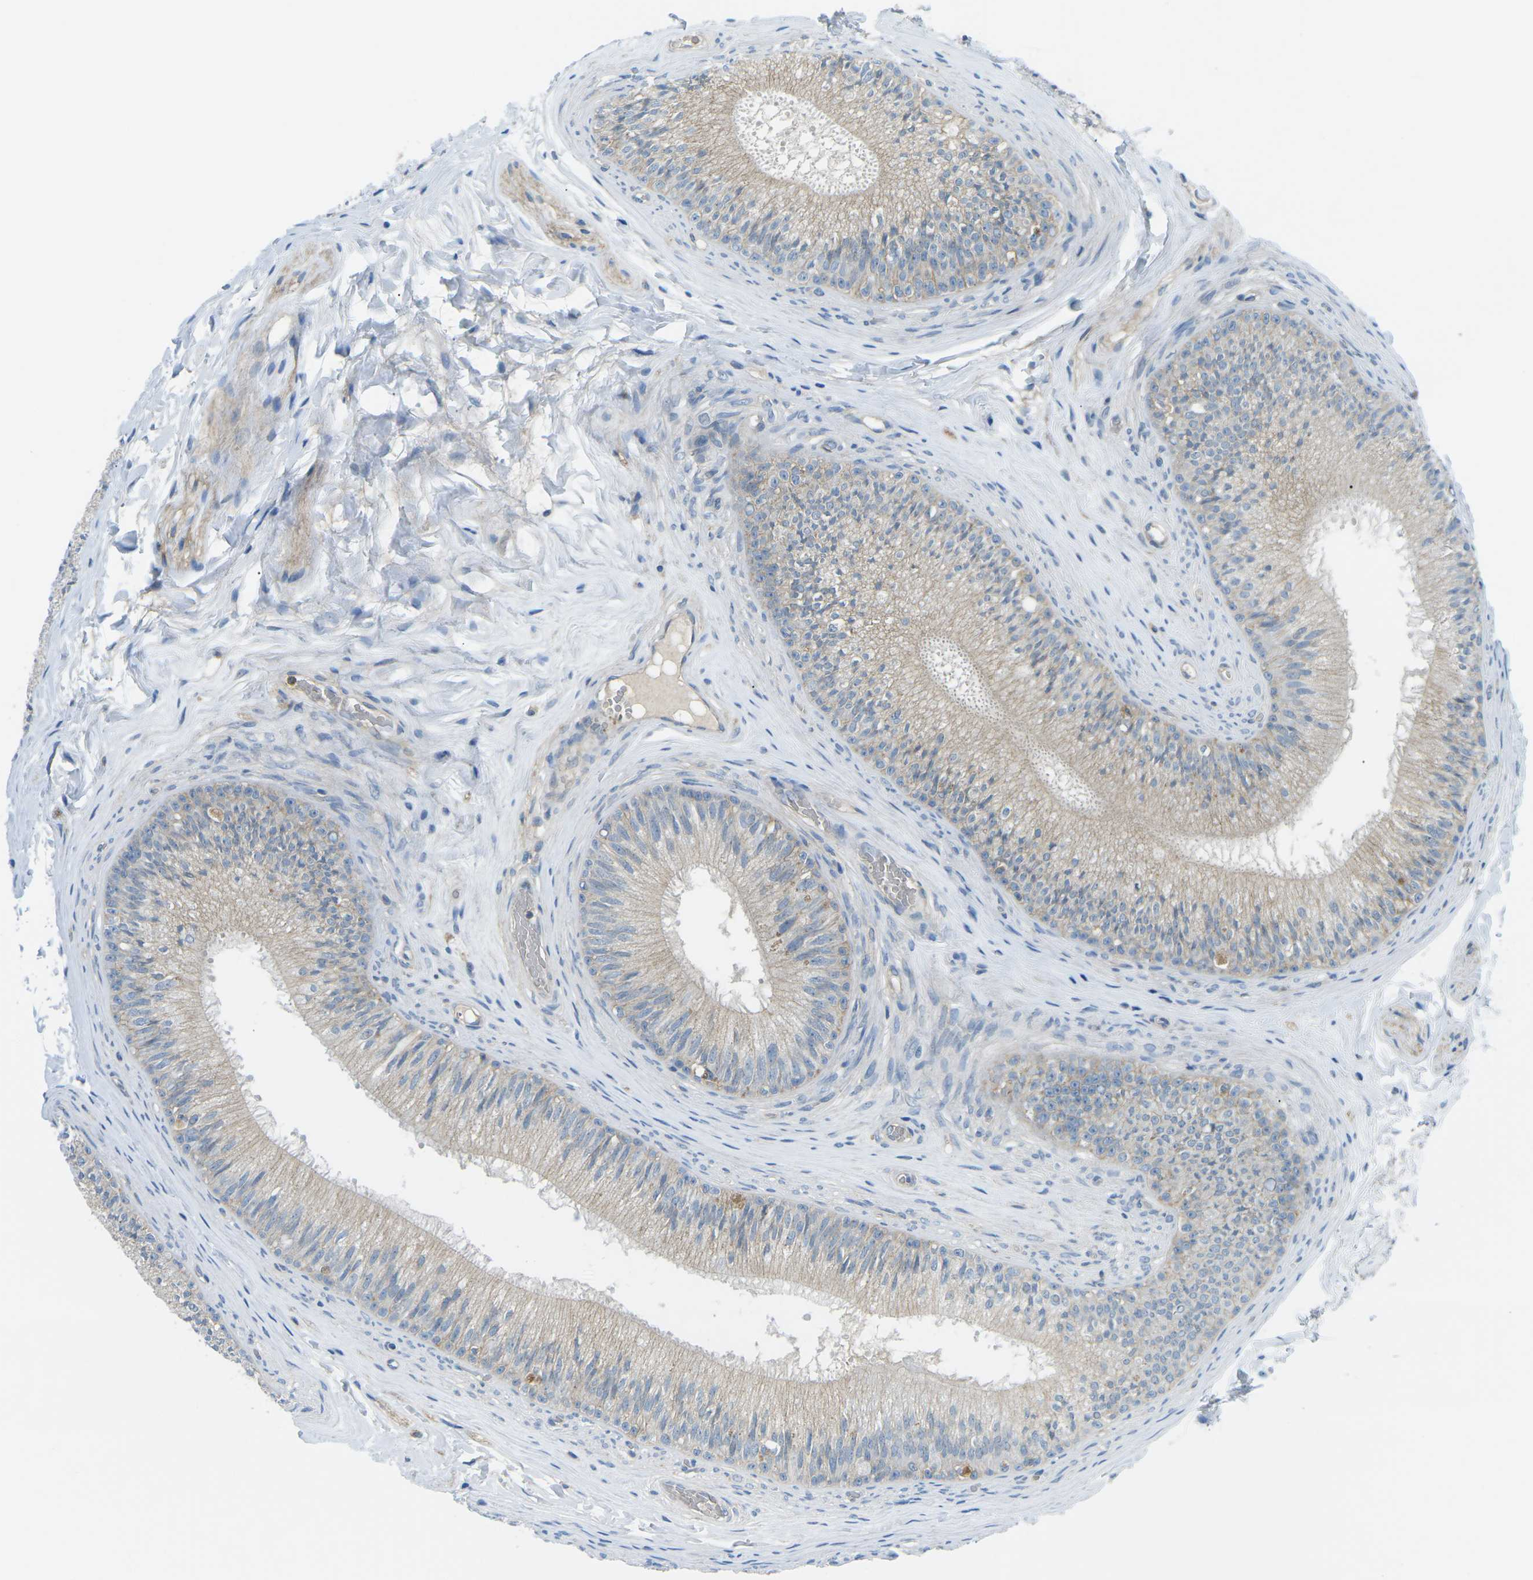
{"staining": {"intensity": "weak", "quantity": "25%-75%", "location": "cytoplasmic/membranous"}, "tissue": "epididymis", "cell_type": "Glandular cells", "image_type": "normal", "snomed": [{"axis": "morphology", "description": "Normal tissue, NOS"}, {"axis": "topography", "description": "Testis"}, {"axis": "topography", "description": "Epididymis"}], "caption": "A photomicrograph of epididymis stained for a protein exhibits weak cytoplasmic/membranous brown staining in glandular cells.", "gene": "CD47", "patient": {"sex": "male", "age": 36}}